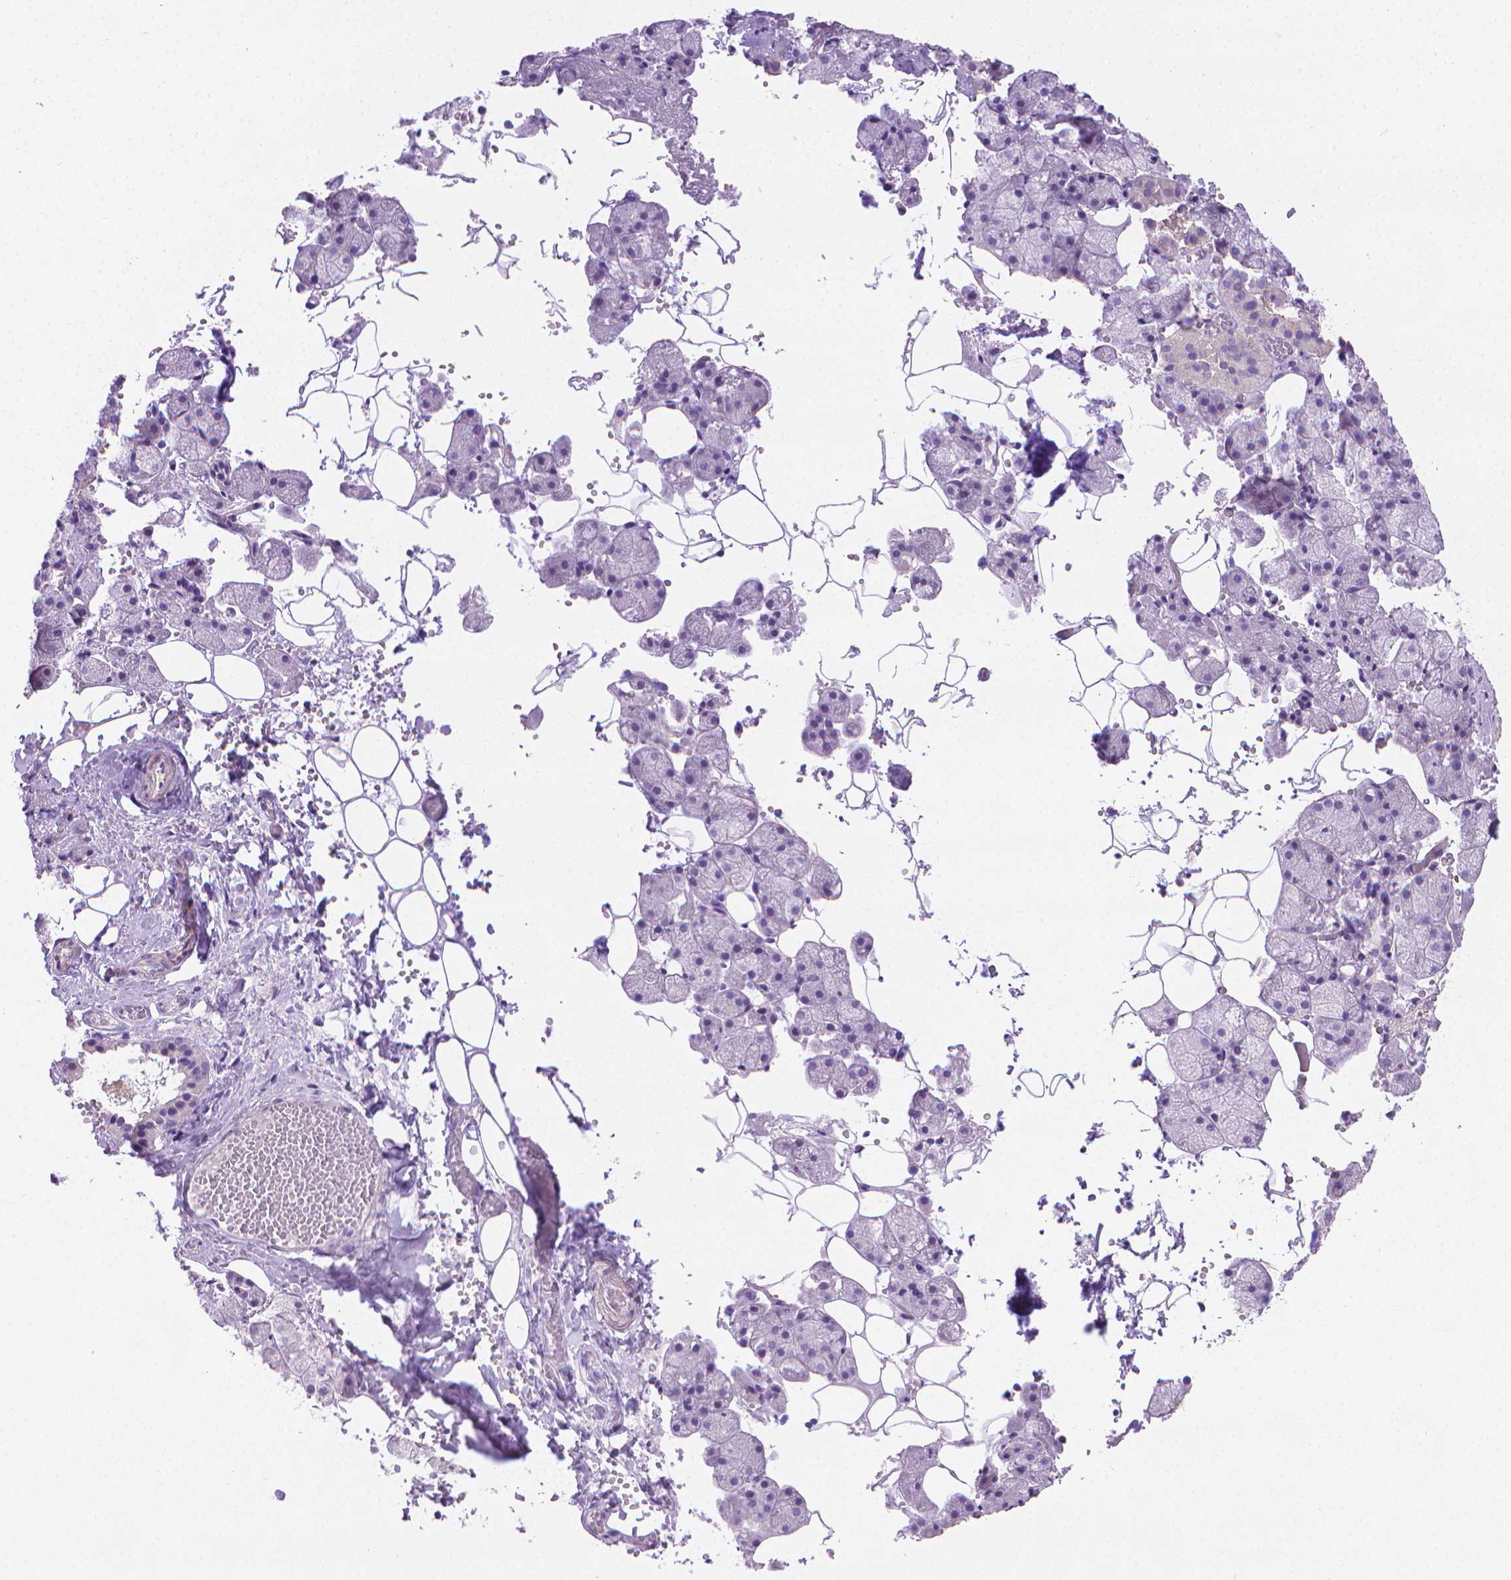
{"staining": {"intensity": "negative", "quantity": "none", "location": "none"}, "tissue": "salivary gland", "cell_type": "Glandular cells", "image_type": "normal", "snomed": [{"axis": "morphology", "description": "Normal tissue, NOS"}, {"axis": "topography", "description": "Salivary gland"}], "caption": "Unremarkable salivary gland was stained to show a protein in brown. There is no significant expression in glandular cells. (DAB IHC, high magnification).", "gene": "PNMA2", "patient": {"sex": "male", "age": 38}}